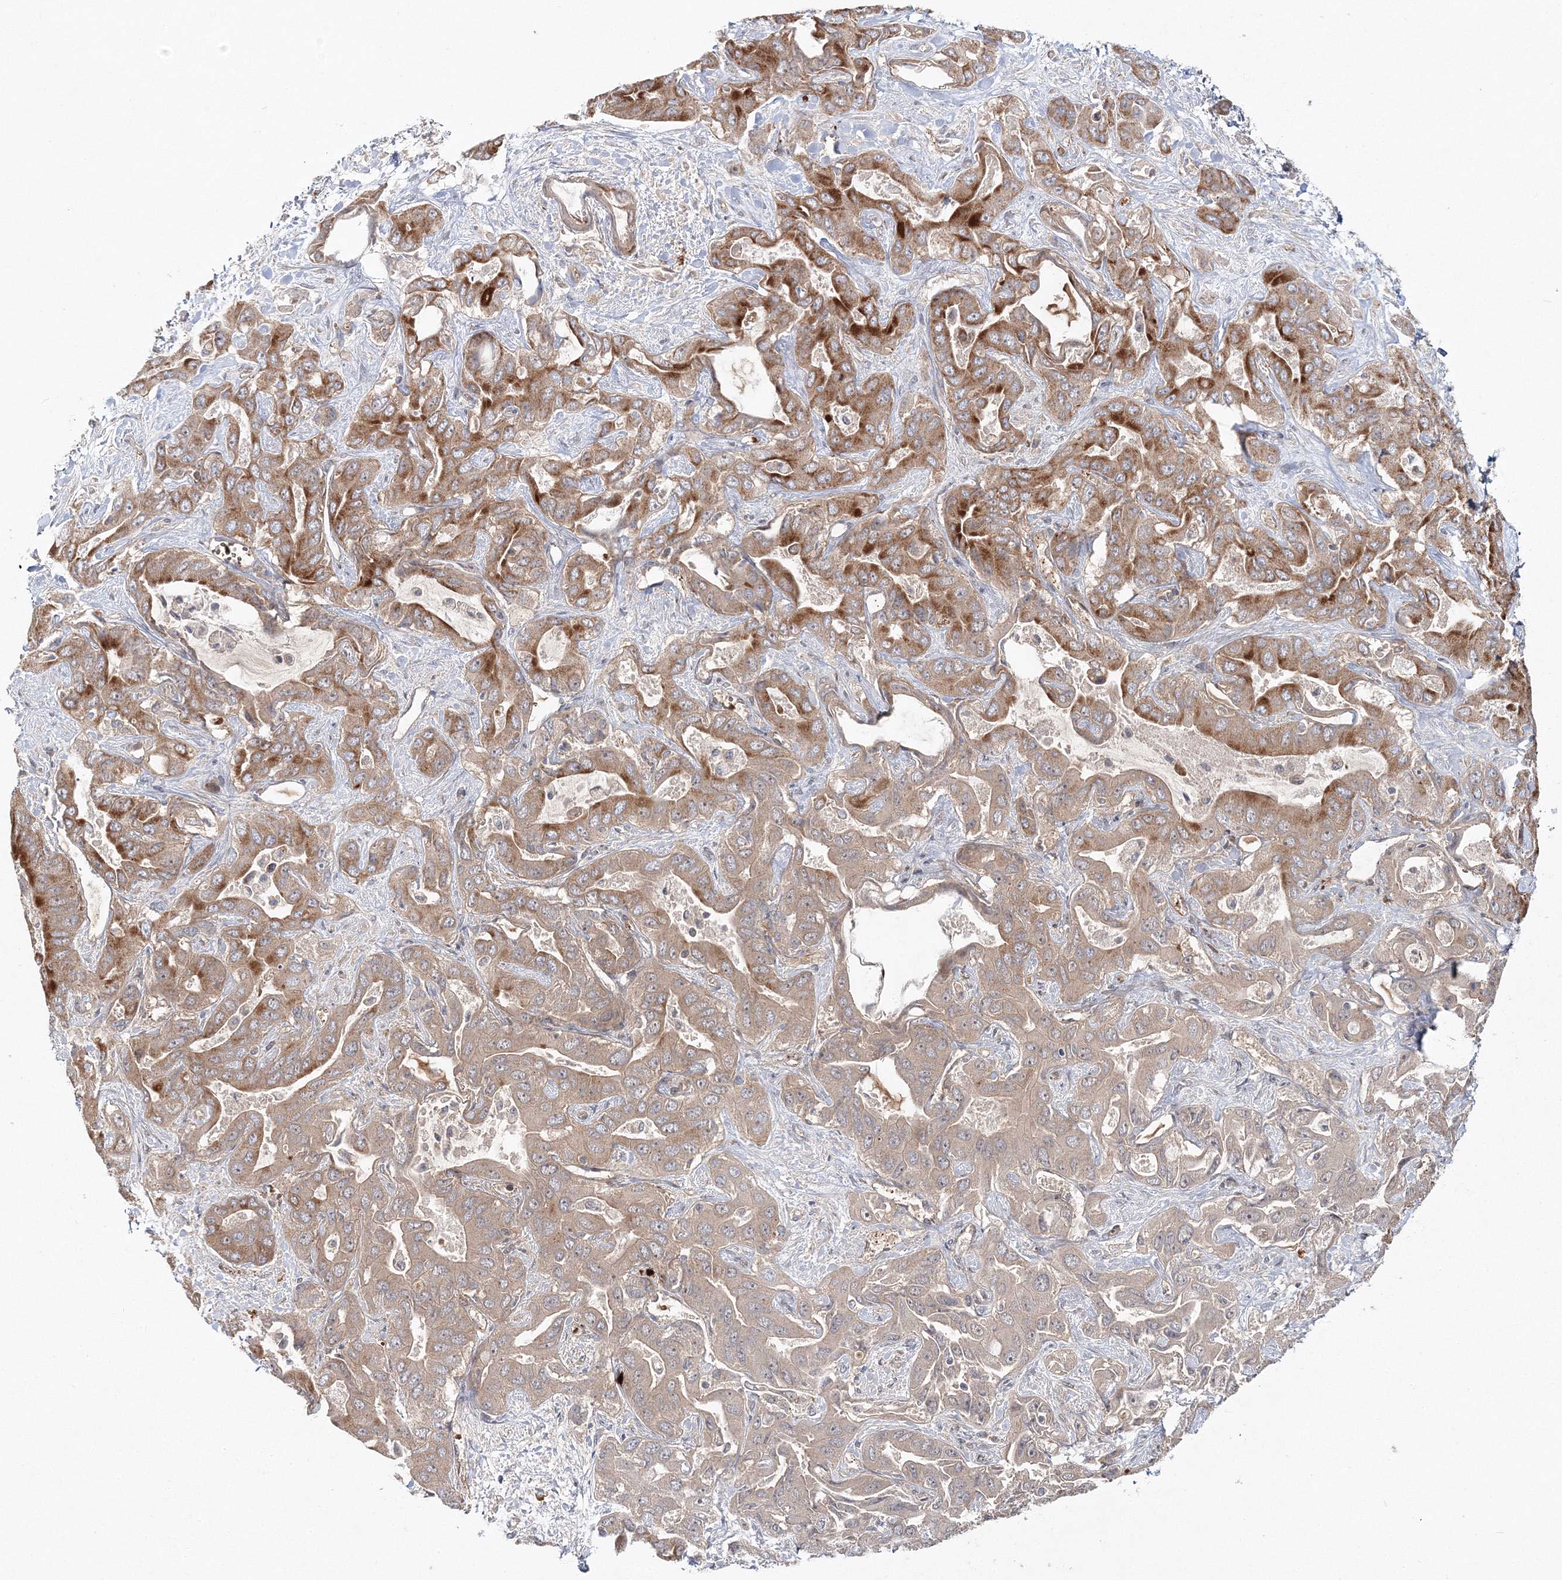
{"staining": {"intensity": "strong", "quantity": "25%-75%", "location": "cytoplasmic/membranous"}, "tissue": "liver cancer", "cell_type": "Tumor cells", "image_type": "cancer", "snomed": [{"axis": "morphology", "description": "Cholangiocarcinoma"}, {"axis": "topography", "description": "Liver"}], "caption": "This photomicrograph exhibits immunohistochemistry staining of human liver cholangiocarcinoma, with high strong cytoplasmic/membranous positivity in approximately 25%-75% of tumor cells.", "gene": "PCBD2", "patient": {"sex": "female", "age": 52}}